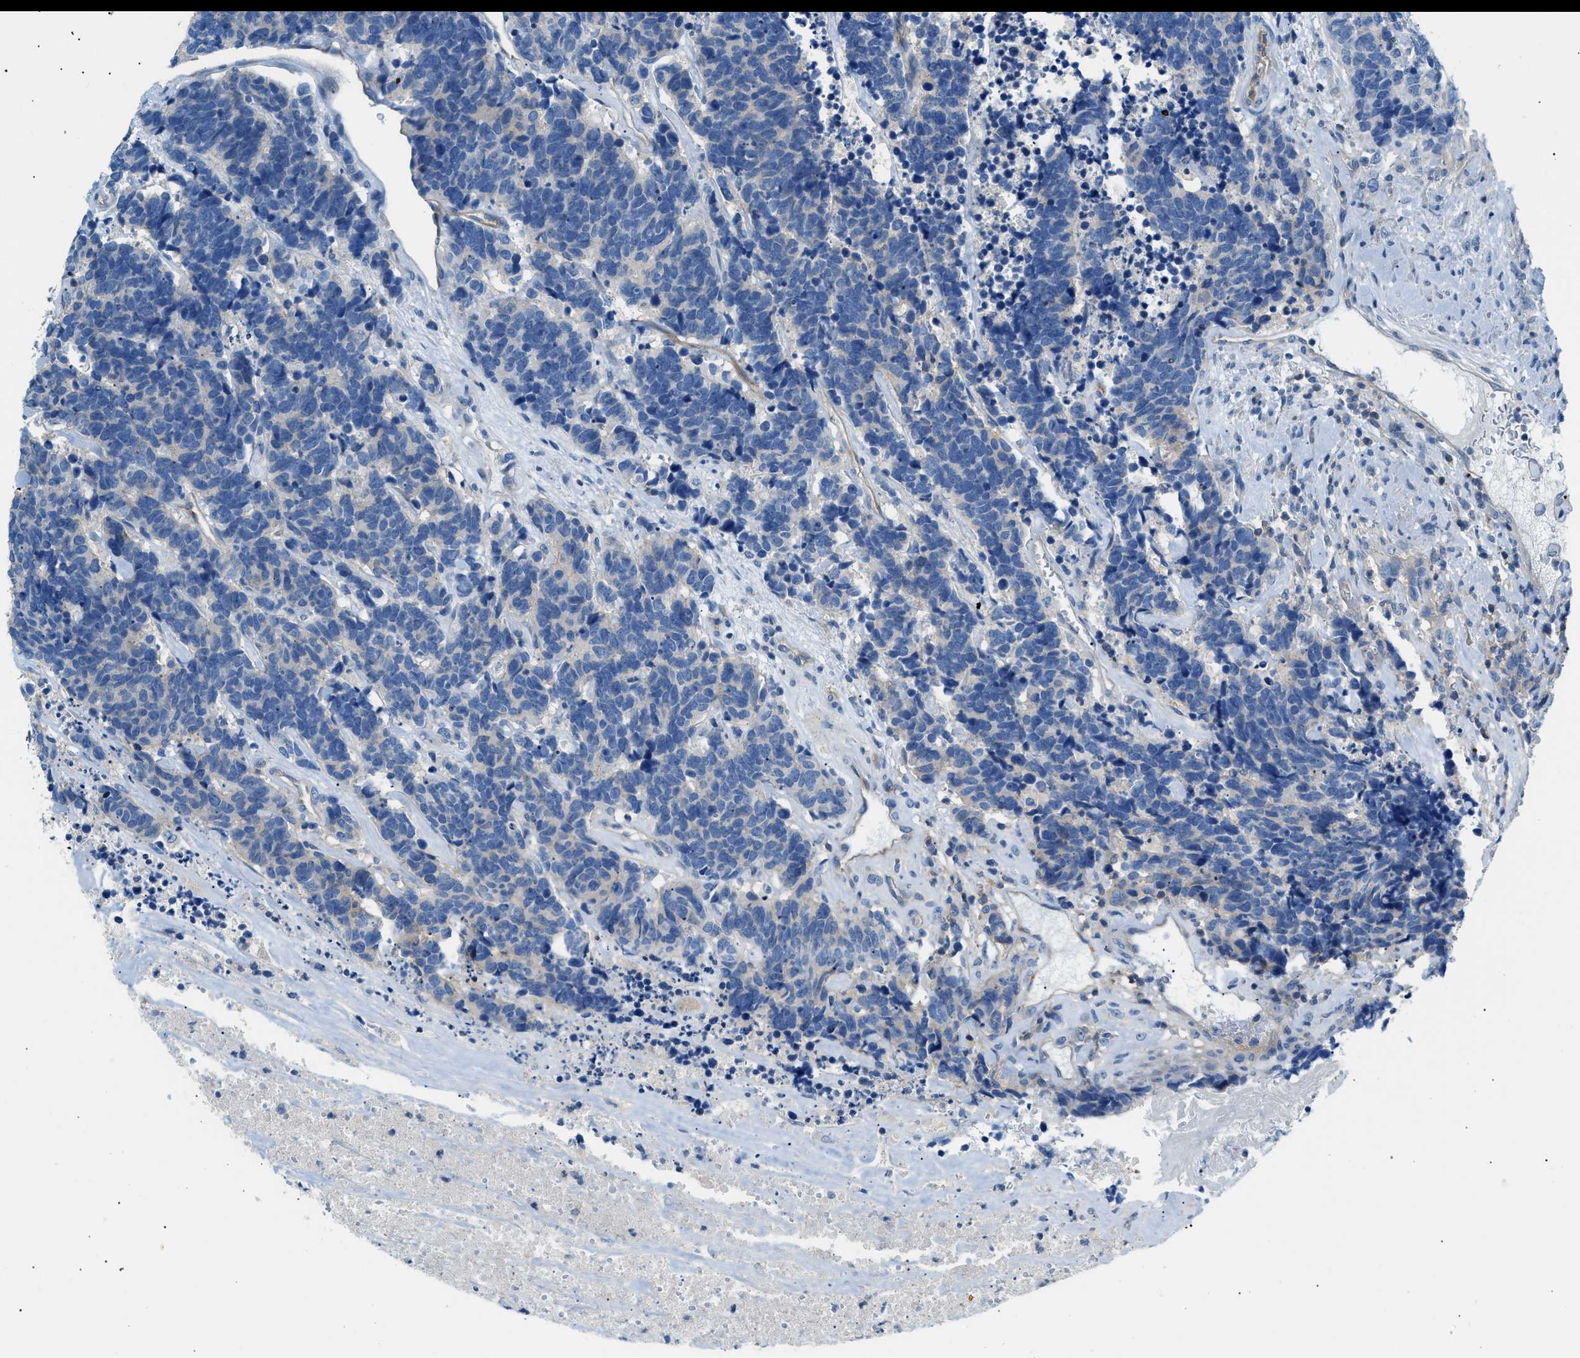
{"staining": {"intensity": "negative", "quantity": "none", "location": "none"}, "tissue": "carcinoid", "cell_type": "Tumor cells", "image_type": "cancer", "snomed": [{"axis": "morphology", "description": "Carcinoma, NOS"}, {"axis": "morphology", "description": "Carcinoid, malignant, NOS"}, {"axis": "topography", "description": "Urinary bladder"}], "caption": "This is an immunohistochemistry micrograph of human carcinoid (malignant). There is no expression in tumor cells.", "gene": "ORAI1", "patient": {"sex": "male", "age": 57}}